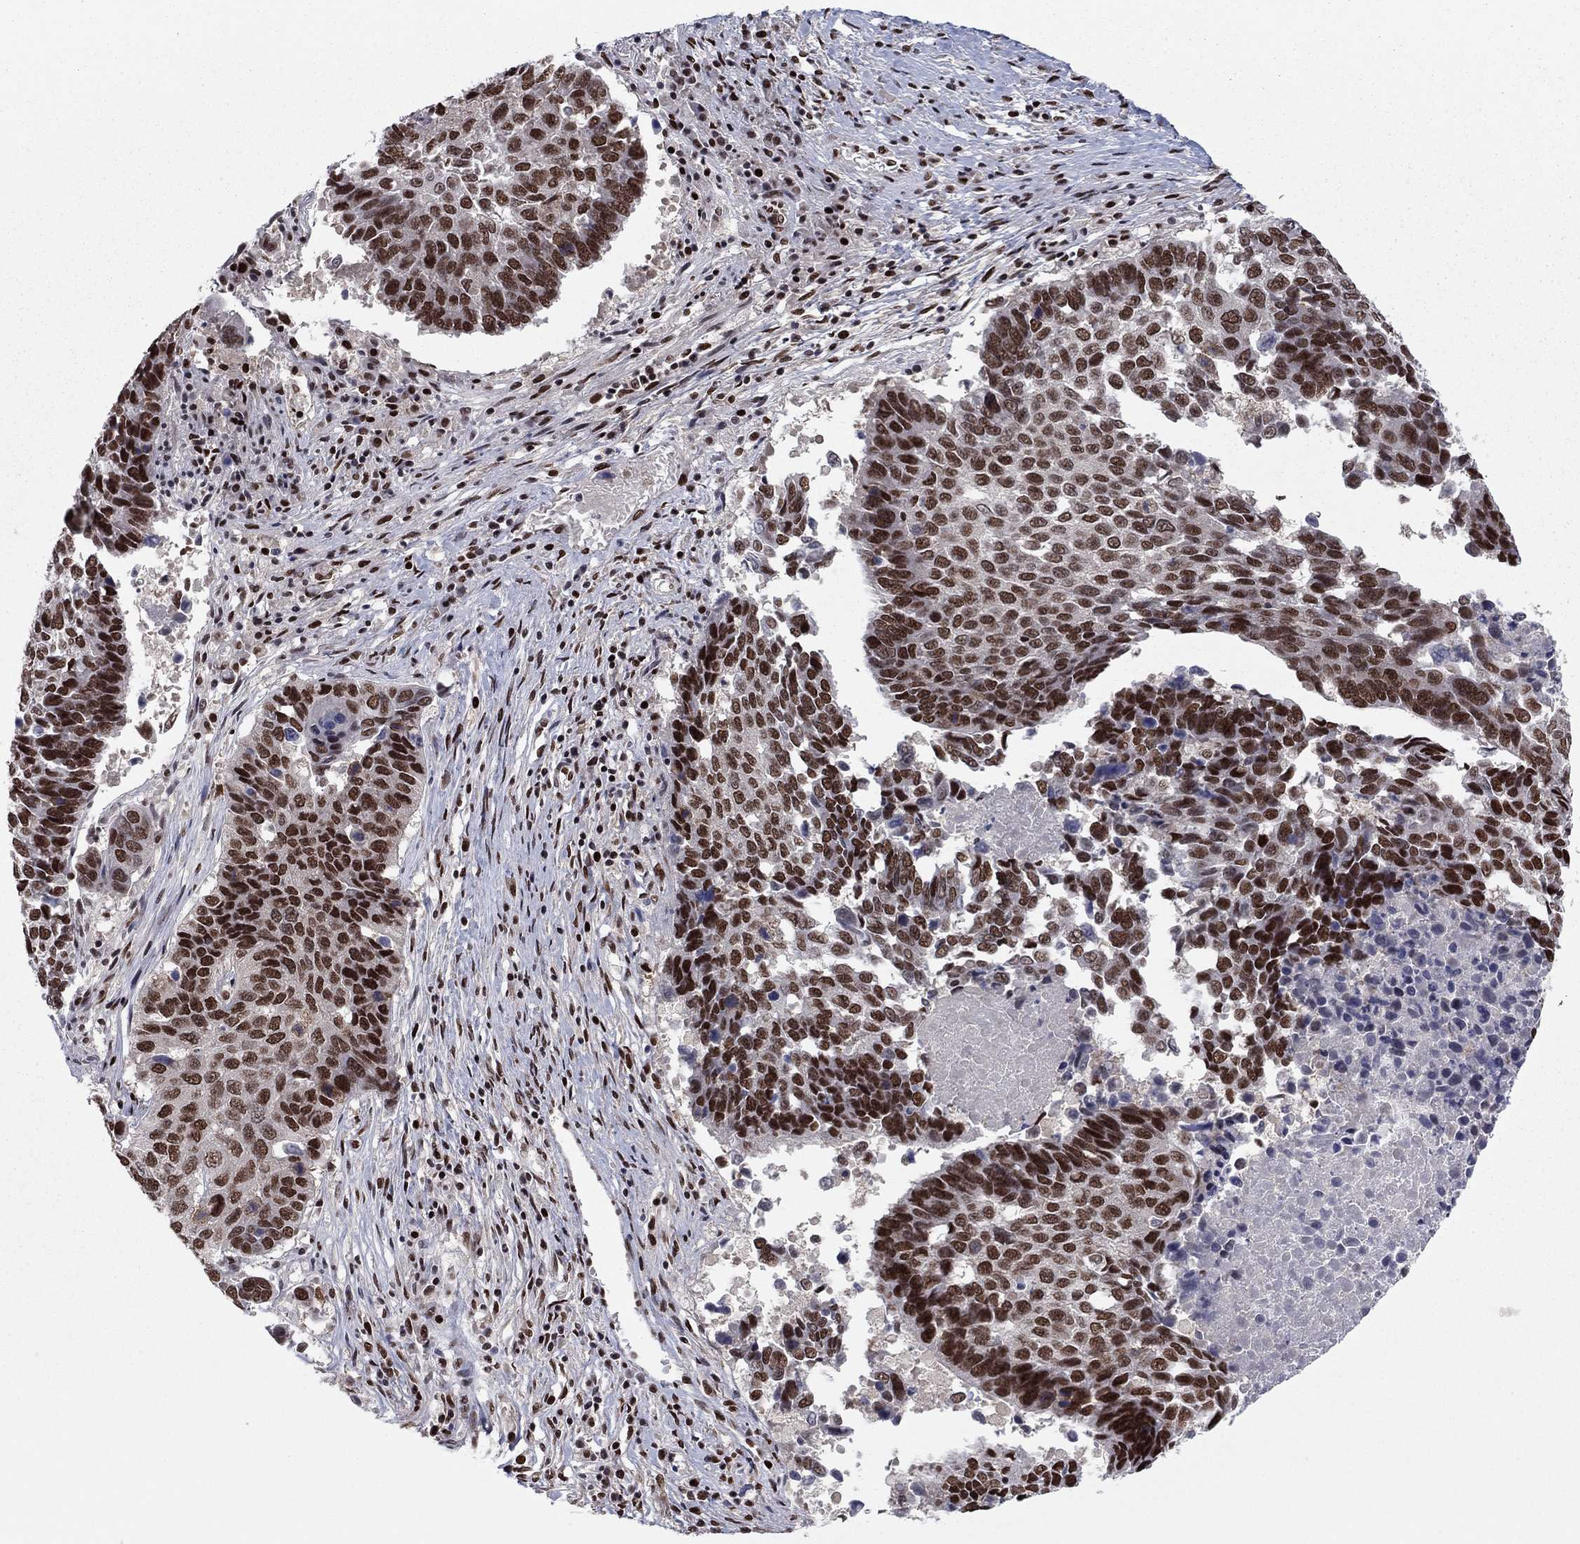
{"staining": {"intensity": "strong", "quantity": ">75%", "location": "nuclear"}, "tissue": "lung cancer", "cell_type": "Tumor cells", "image_type": "cancer", "snomed": [{"axis": "morphology", "description": "Squamous cell carcinoma, NOS"}, {"axis": "topography", "description": "Lung"}], "caption": "The image shows a brown stain indicating the presence of a protein in the nuclear of tumor cells in squamous cell carcinoma (lung).", "gene": "USP54", "patient": {"sex": "male", "age": 73}}